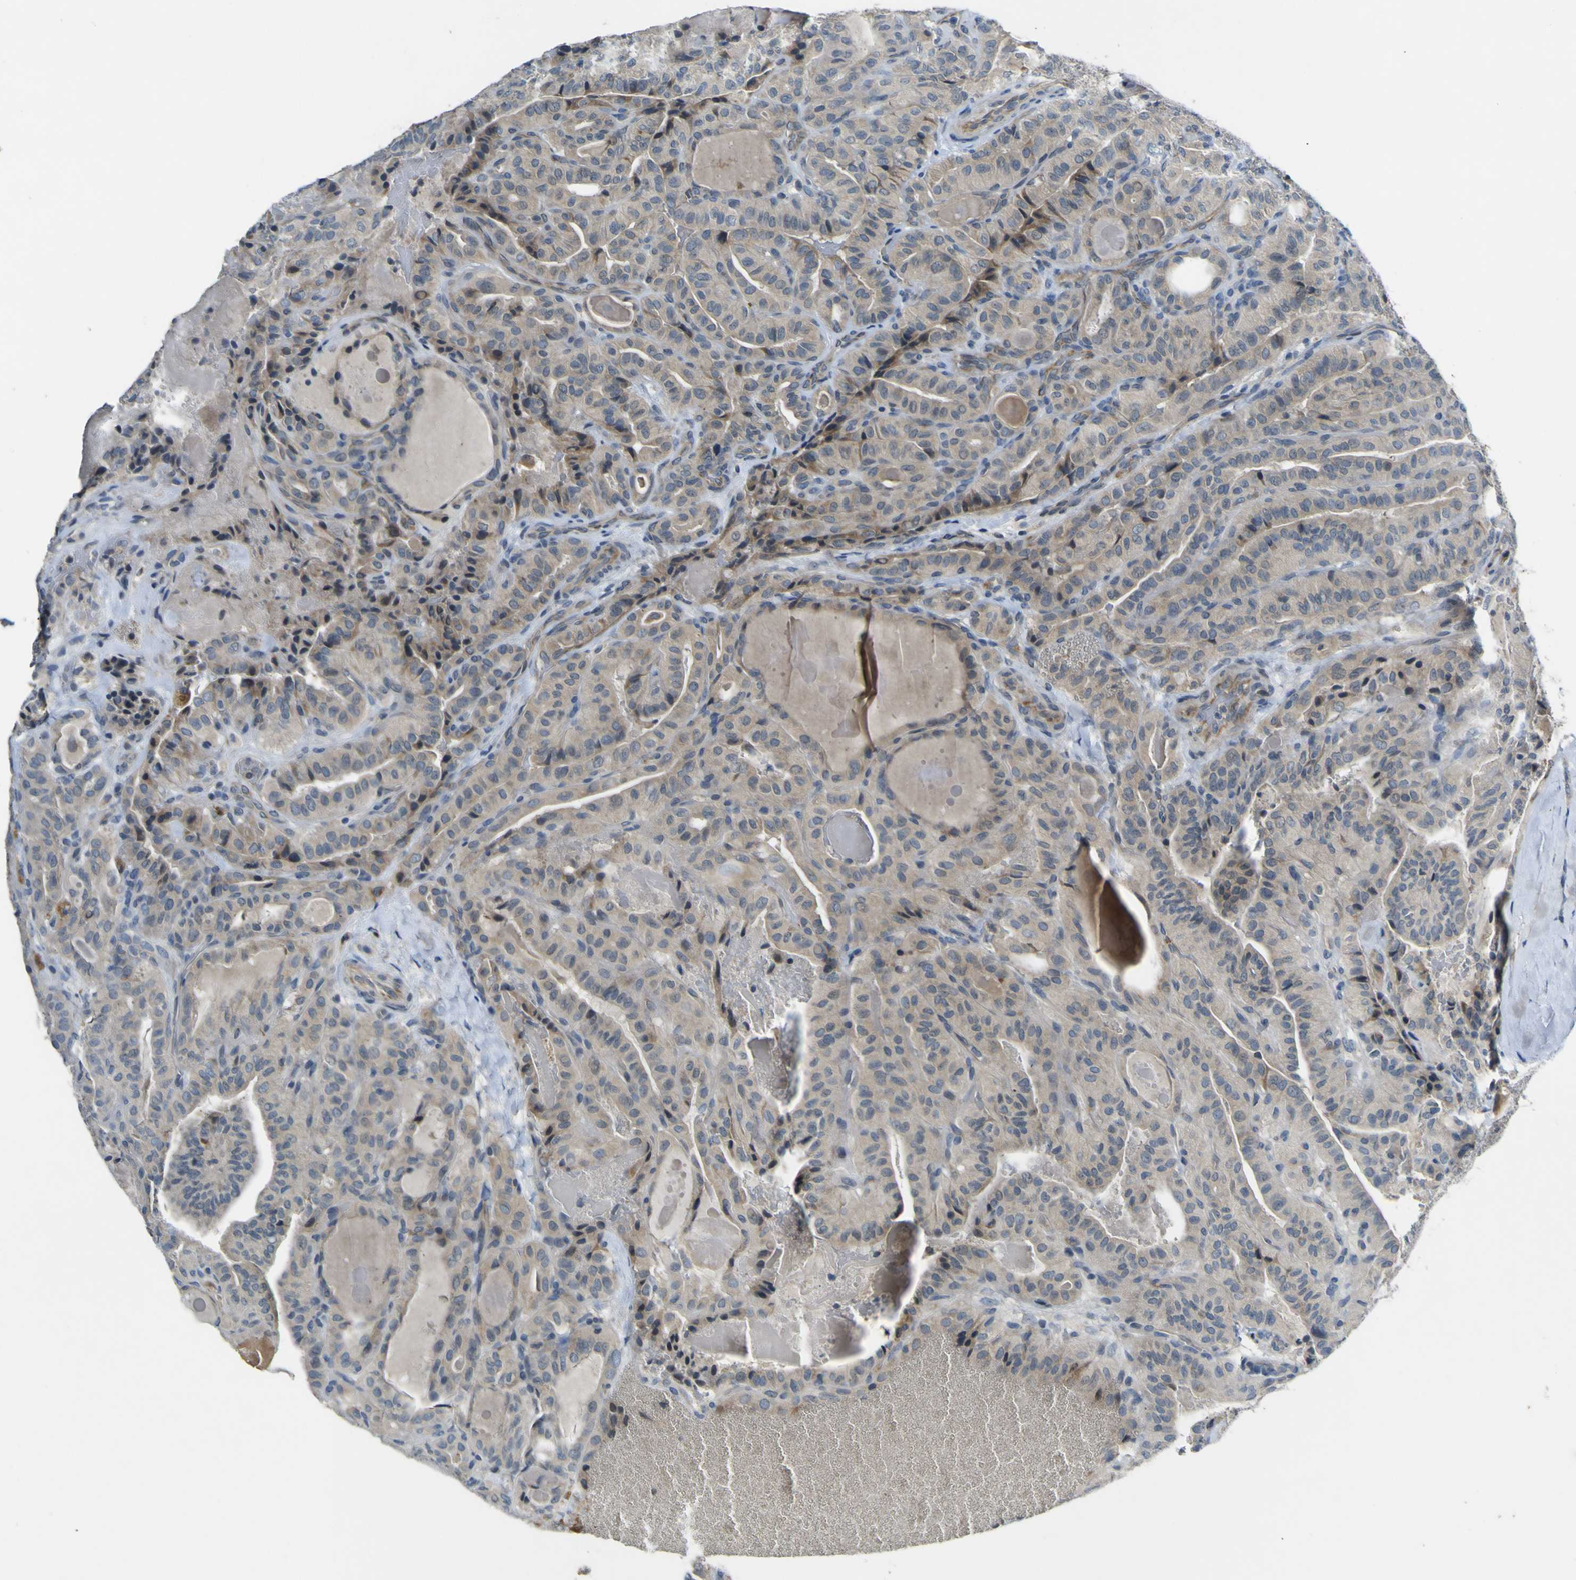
{"staining": {"intensity": "weak", "quantity": ">75%", "location": "cytoplasmic/membranous"}, "tissue": "thyroid cancer", "cell_type": "Tumor cells", "image_type": "cancer", "snomed": [{"axis": "morphology", "description": "Papillary adenocarcinoma, NOS"}, {"axis": "topography", "description": "Thyroid gland"}], "caption": "A brown stain labels weak cytoplasmic/membranous staining of a protein in human papillary adenocarcinoma (thyroid) tumor cells.", "gene": "LDLR", "patient": {"sex": "male", "age": 77}}